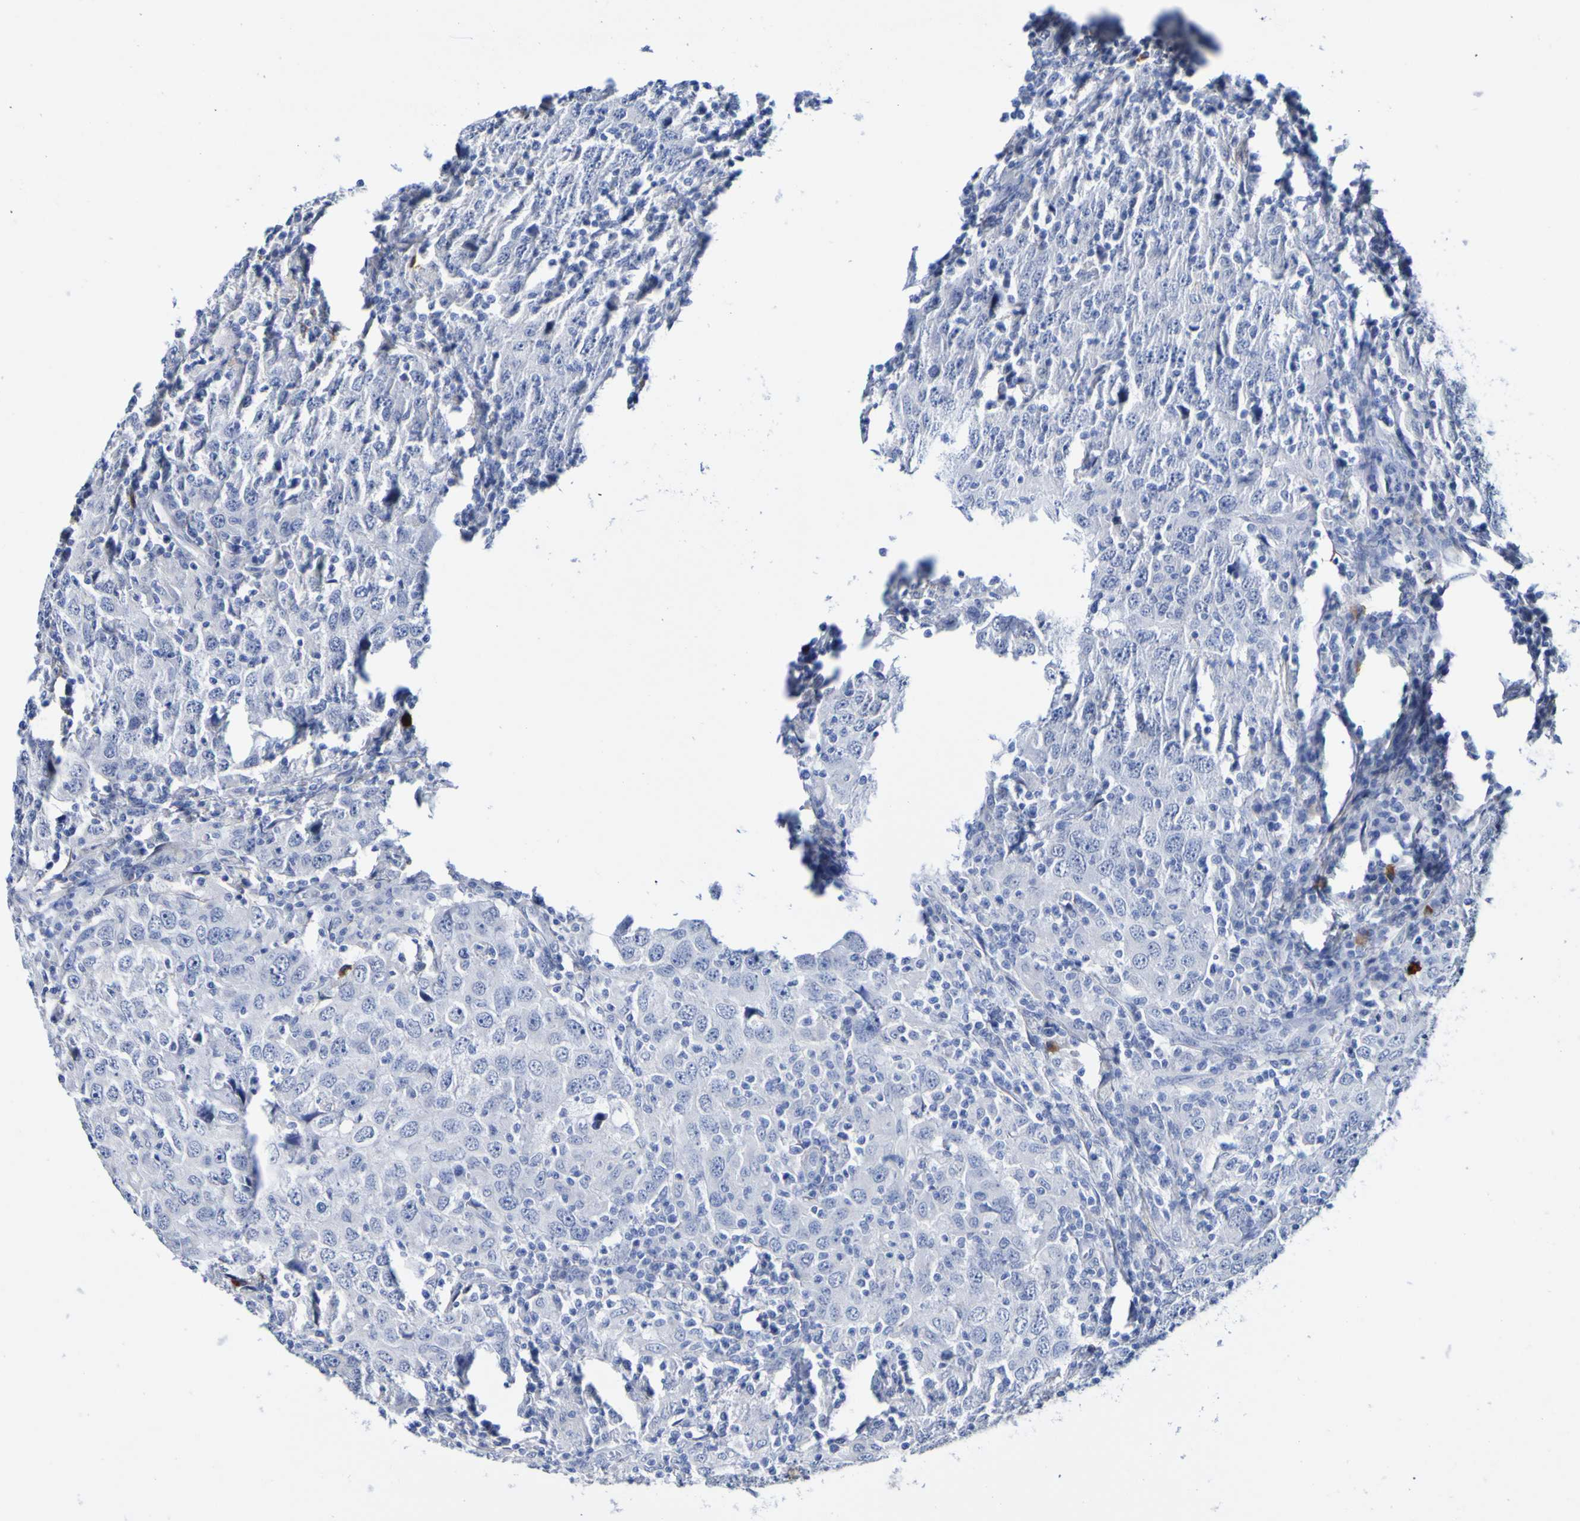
{"staining": {"intensity": "negative", "quantity": "none", "location": "none"}, "tissue": "head and neck cancer", "cell_type": "Tumor cells", "image_type": "cancer", "snomed": [{"axis": "morphology", "description": "Adenocarcinoma, NOS"}, {"axis": "topography", "description": "Salivary gland"}, {"axis": "topography", "description": "Head-Neck"}], "caption": "Immunohistochemical staining of adenocarcinoma (head and neck) displays no significant staining in tumor cells.", "gene": "SGCB", "patient": {"sex": "female", "age": 65}}